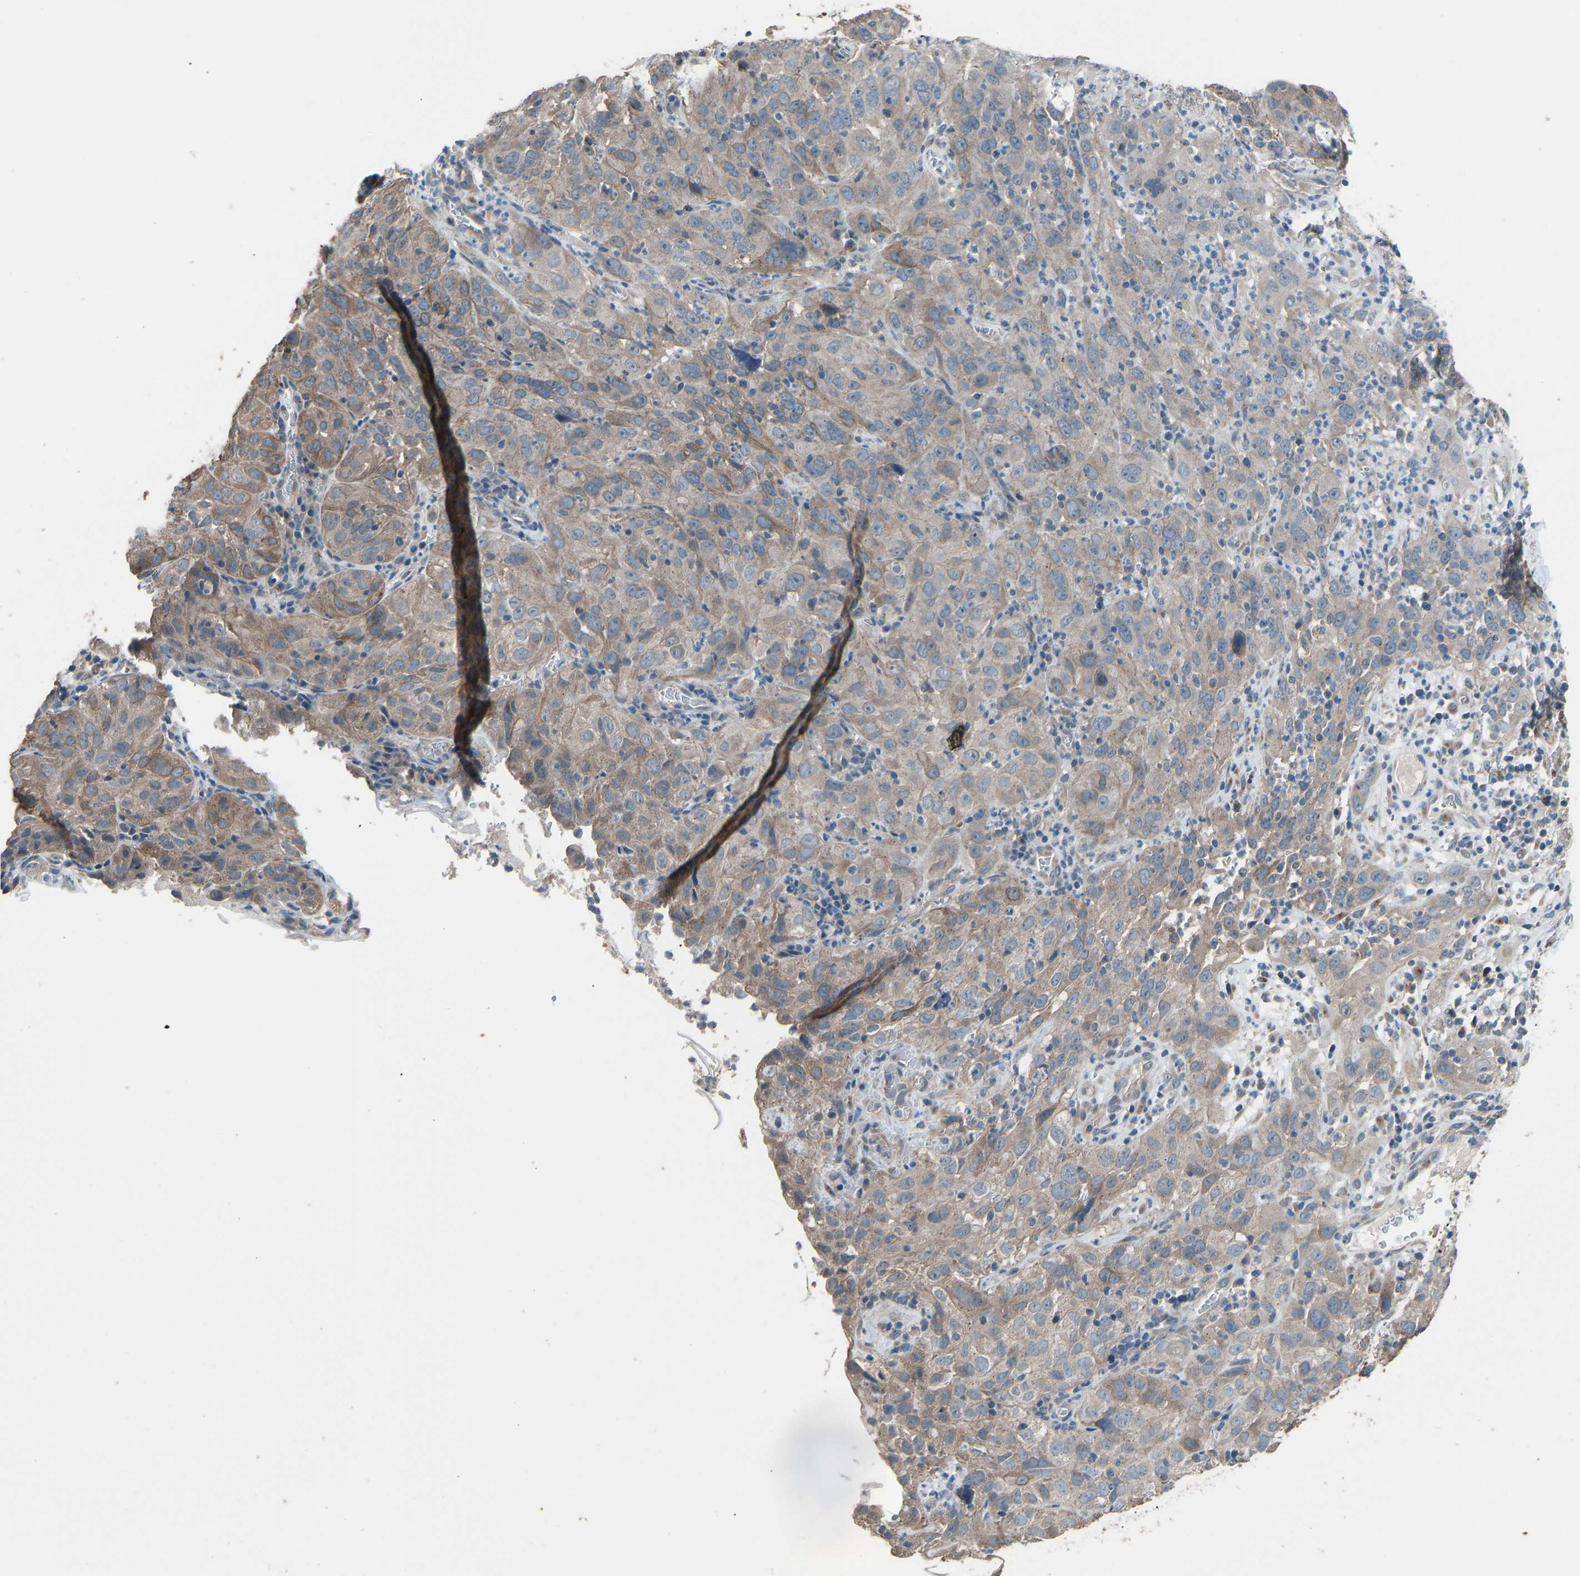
{"staining": {"intensity": "weak", "quantity": ">75%", "location": "cytoplasmic/membranous"}, "tissue": "cervical cancer", "cell_type": "Tumor cells", "image_type": "cancer", "snomed": [{"axis": "morphology", "description": "Squamous cell carcinoma, NOS"}, {"axis": "topography", "description": "Cervix"}], "caption": "The photomicrograph displays immunohistochemical staining of cervical cancer (squamous cell carcinoma). There is weak cytoplasmic/membranous staining is appreciated in approximately >75% of tumor cells. (Stains: DAB in brown, nuclei in blue, Microscopy: brightfield microscopy at high magnification).", "gene": "SLC43A1", "patient": {"sex": "female", "age": 32}}